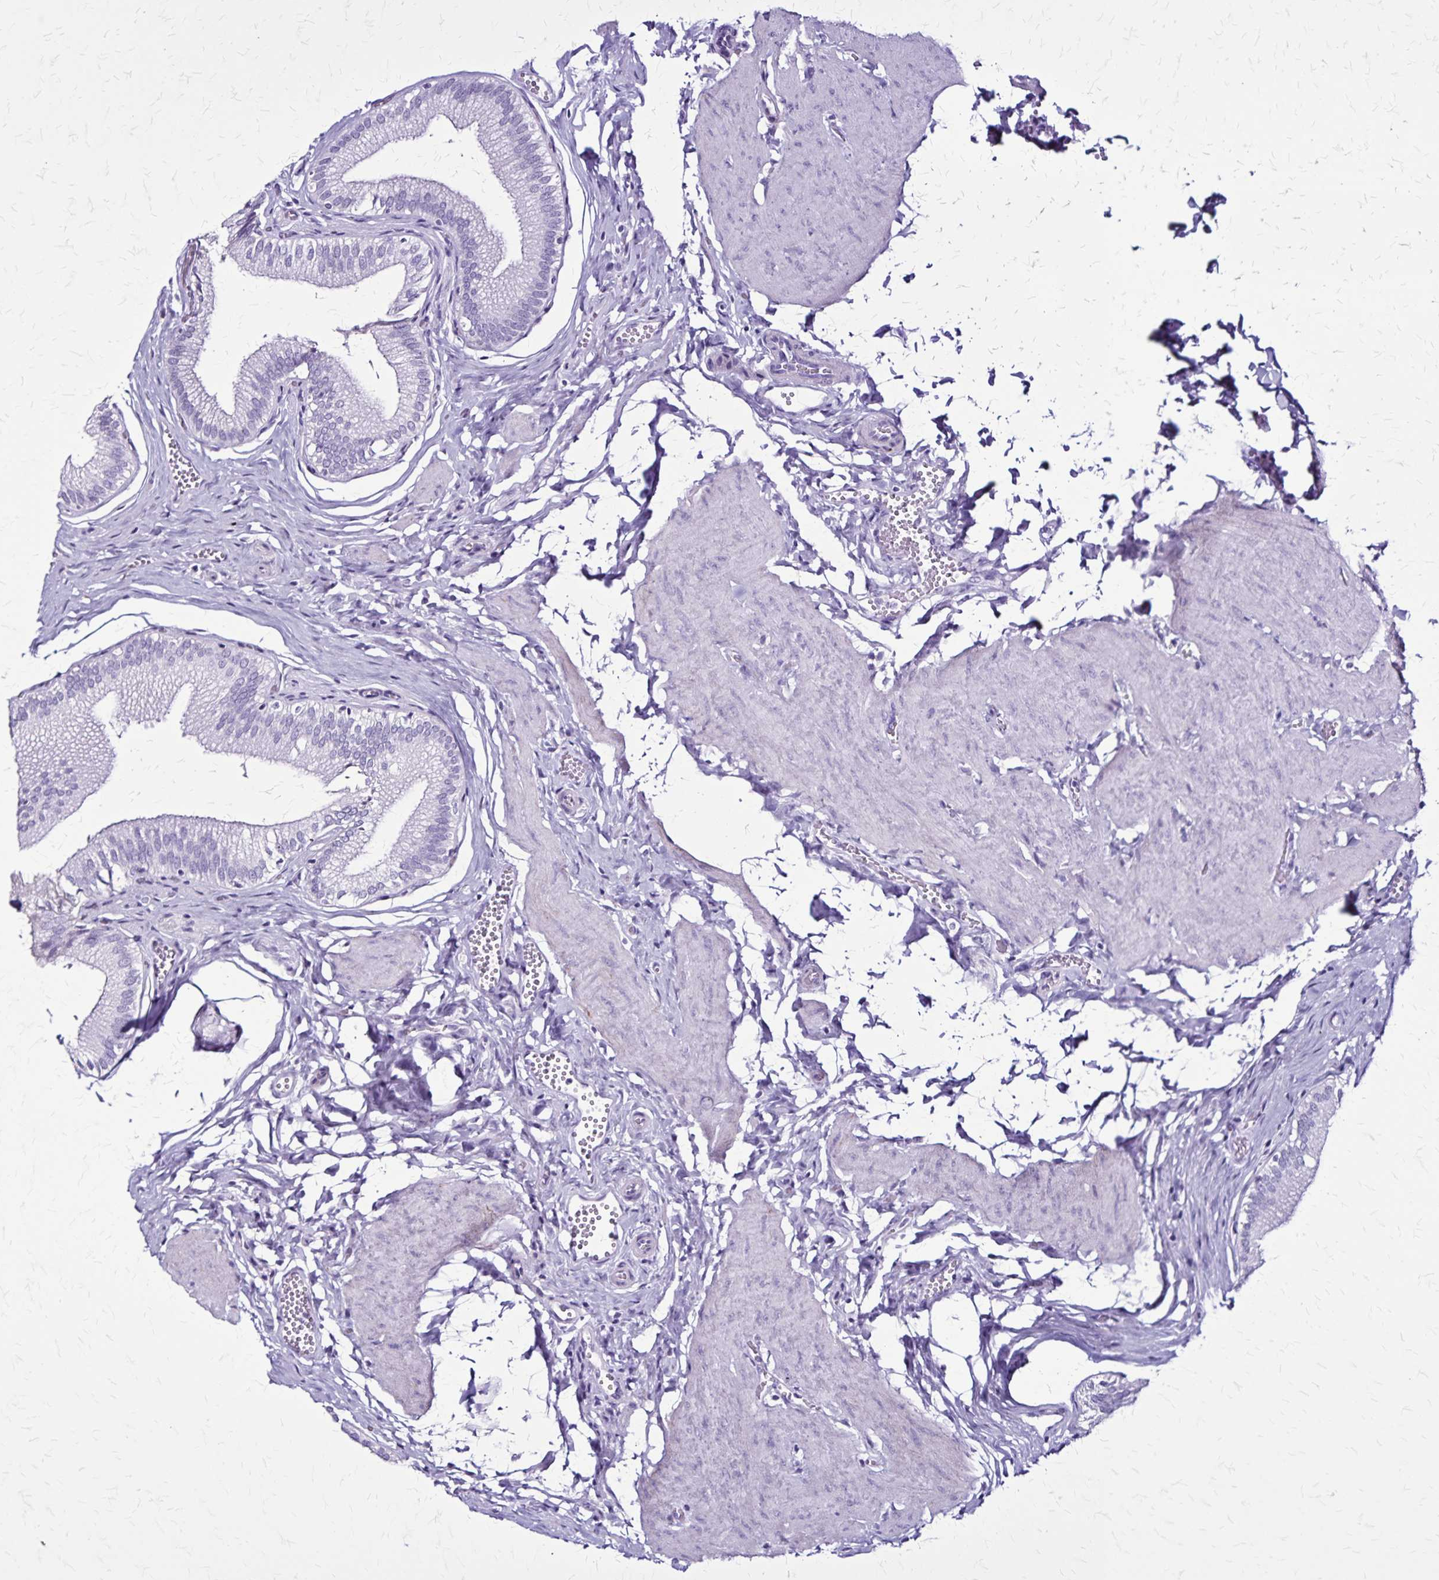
{"staining": {"intensity": "negative", "quantity": "none", "location": "none"}, "tissue": "gallbladder", "cell_type": "Glandular cells", "image_type": "normal", "snomed": [{"axis": "morphology", "description": "Normal tissue, NOS"}, {"axis": "topography", "description": "Gallbladder"}, {"axis": "topography", "description": "Peripheral nerve tissue"}], "caption": "DAB immunohistochemical staining of benign human gallbladder reveals no significant expression in glandular cells.", "gene": "KRT2", "patient": {"sex": "male", "age": 17}}